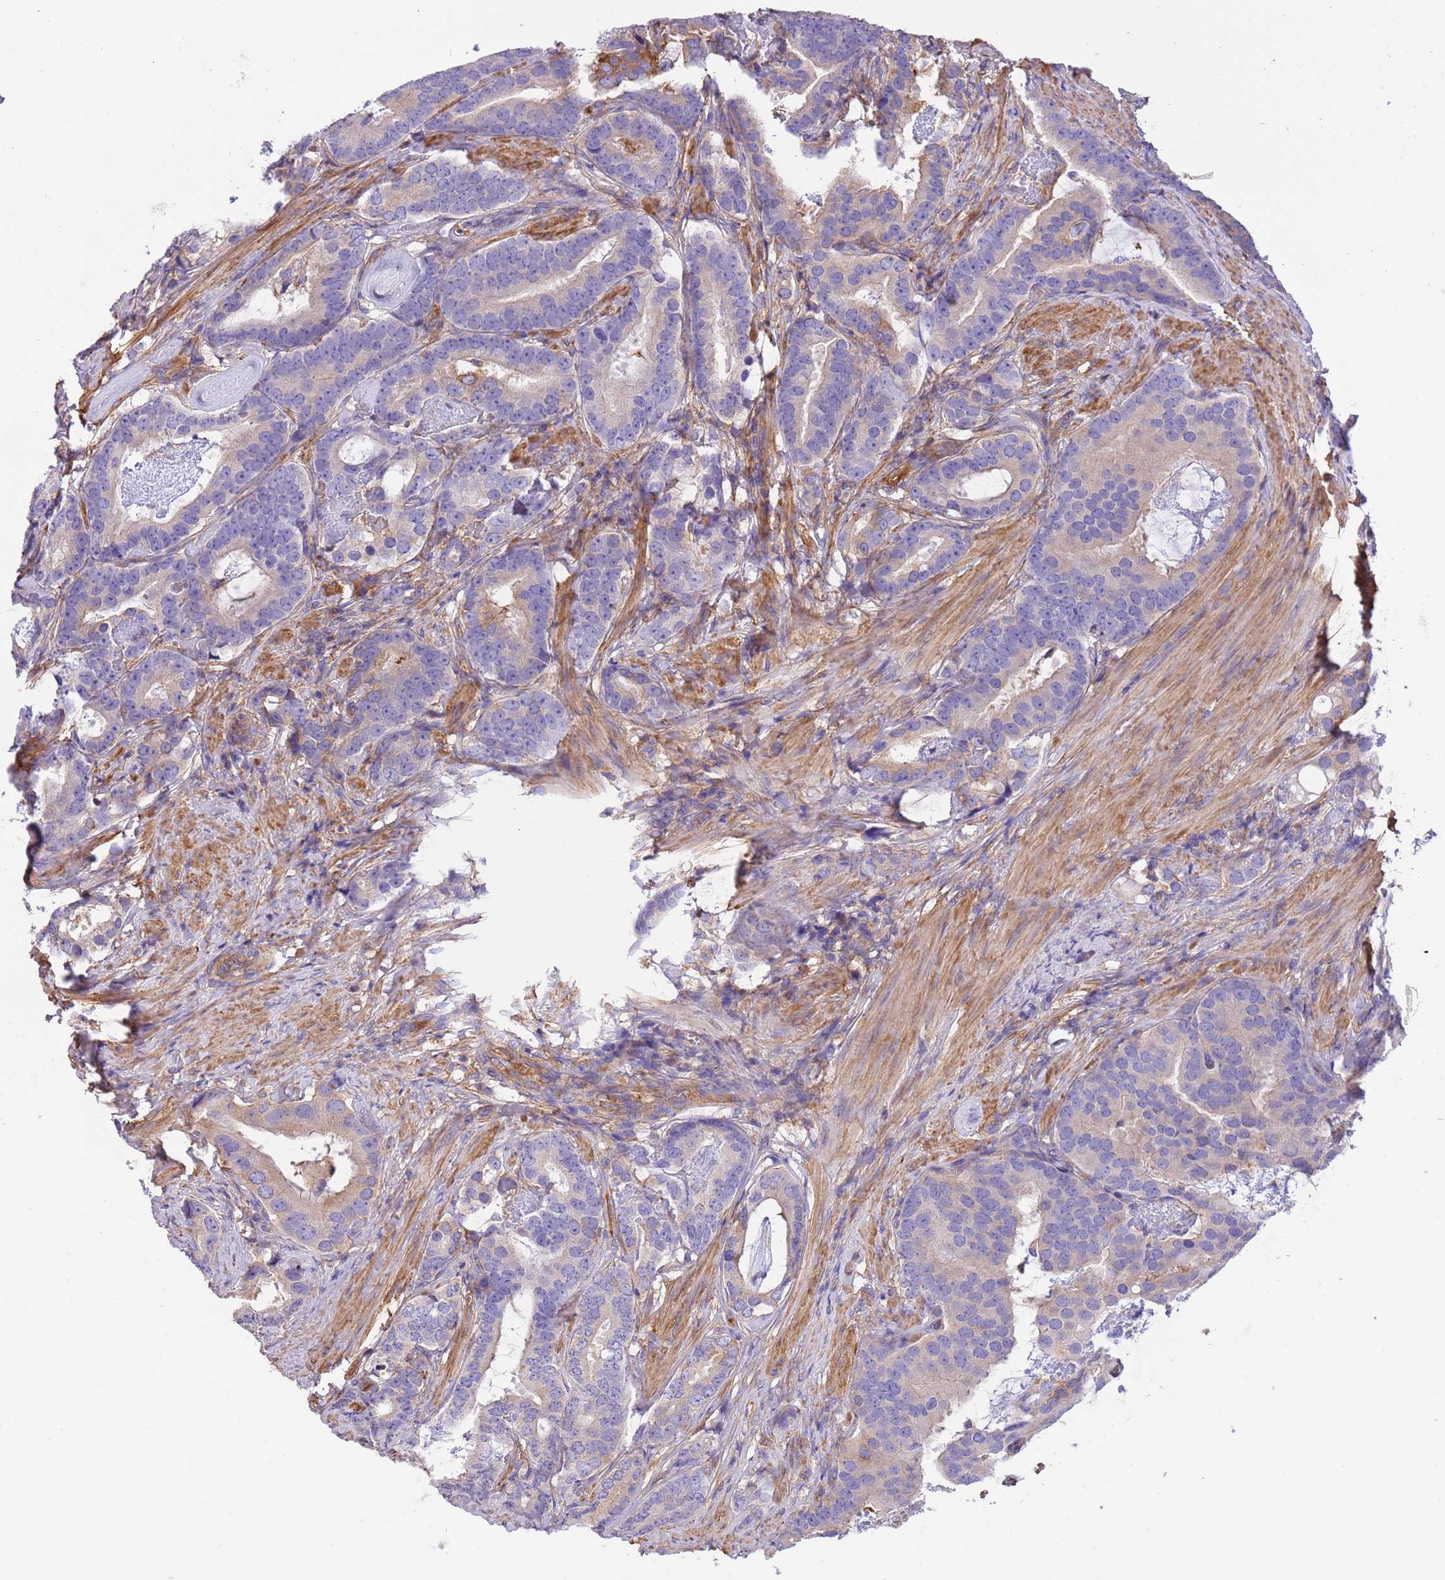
{"staining": {"intensity": "moderate", "quantity": "25%-75%", "location": "cytoplasmic/membranous"}, "tissue": "prostate cancer", "cell_type": "Tumor cells", "image_type": "cancer", "snomed": [{"axis": "morphology", "description": "Adenocarcinoma, Low grade"}, {"axis": "topography", "description": "Prostate"}], "caption": "IHC histopathology image of neoplastic tissue: prostate cancer stained using IHC shows medium levels of moderate protein expression localized specifically in the cytoplasmic/membranous of tumor cells, appearing as a cytoplasmic/membranous brown color.", "gene": "NAALADL1", "patient": {"sex": "male", "age": 71}}